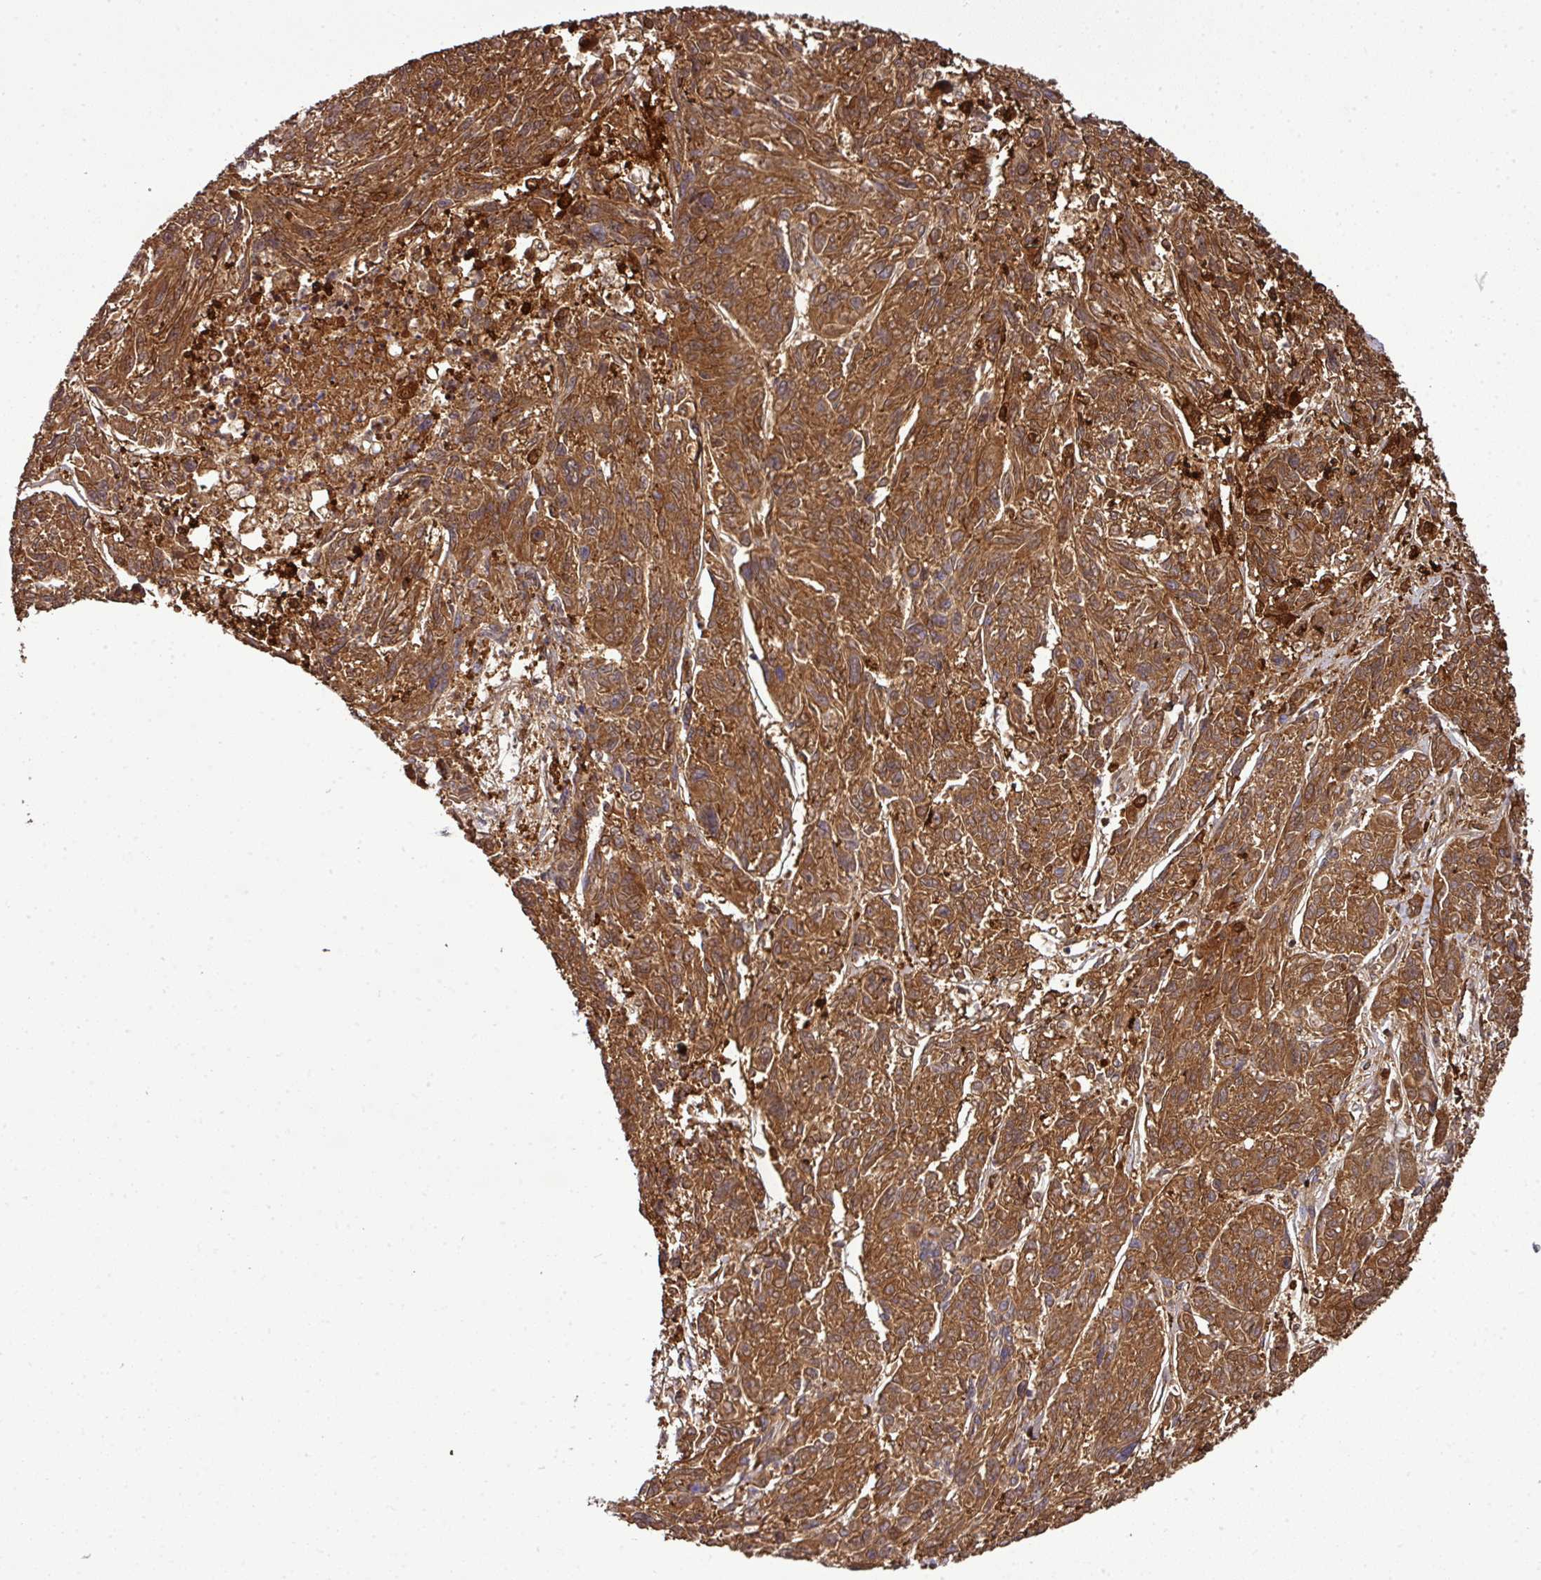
{"staining": {"intensity": "strong", "quantity": ">75%", "location": "cytoplasmic/membranous"}, "tissue": "melanoma", "cell_type": "Tumor cells", "image_type": "cancer", "snomed": [{"axis": "morphology", "description": "Malignant melanoma, NOS"}, {"axis": "topography", "description": "Skin"}], "caption": "About >75% of tumor cells in melanoma exhibit strong cytoplasmic/membranous protein staining as visualized by brown immunohistochemical staining.", "gene": "TMEM107", "patient": {"sex": "male", "age": 53}}